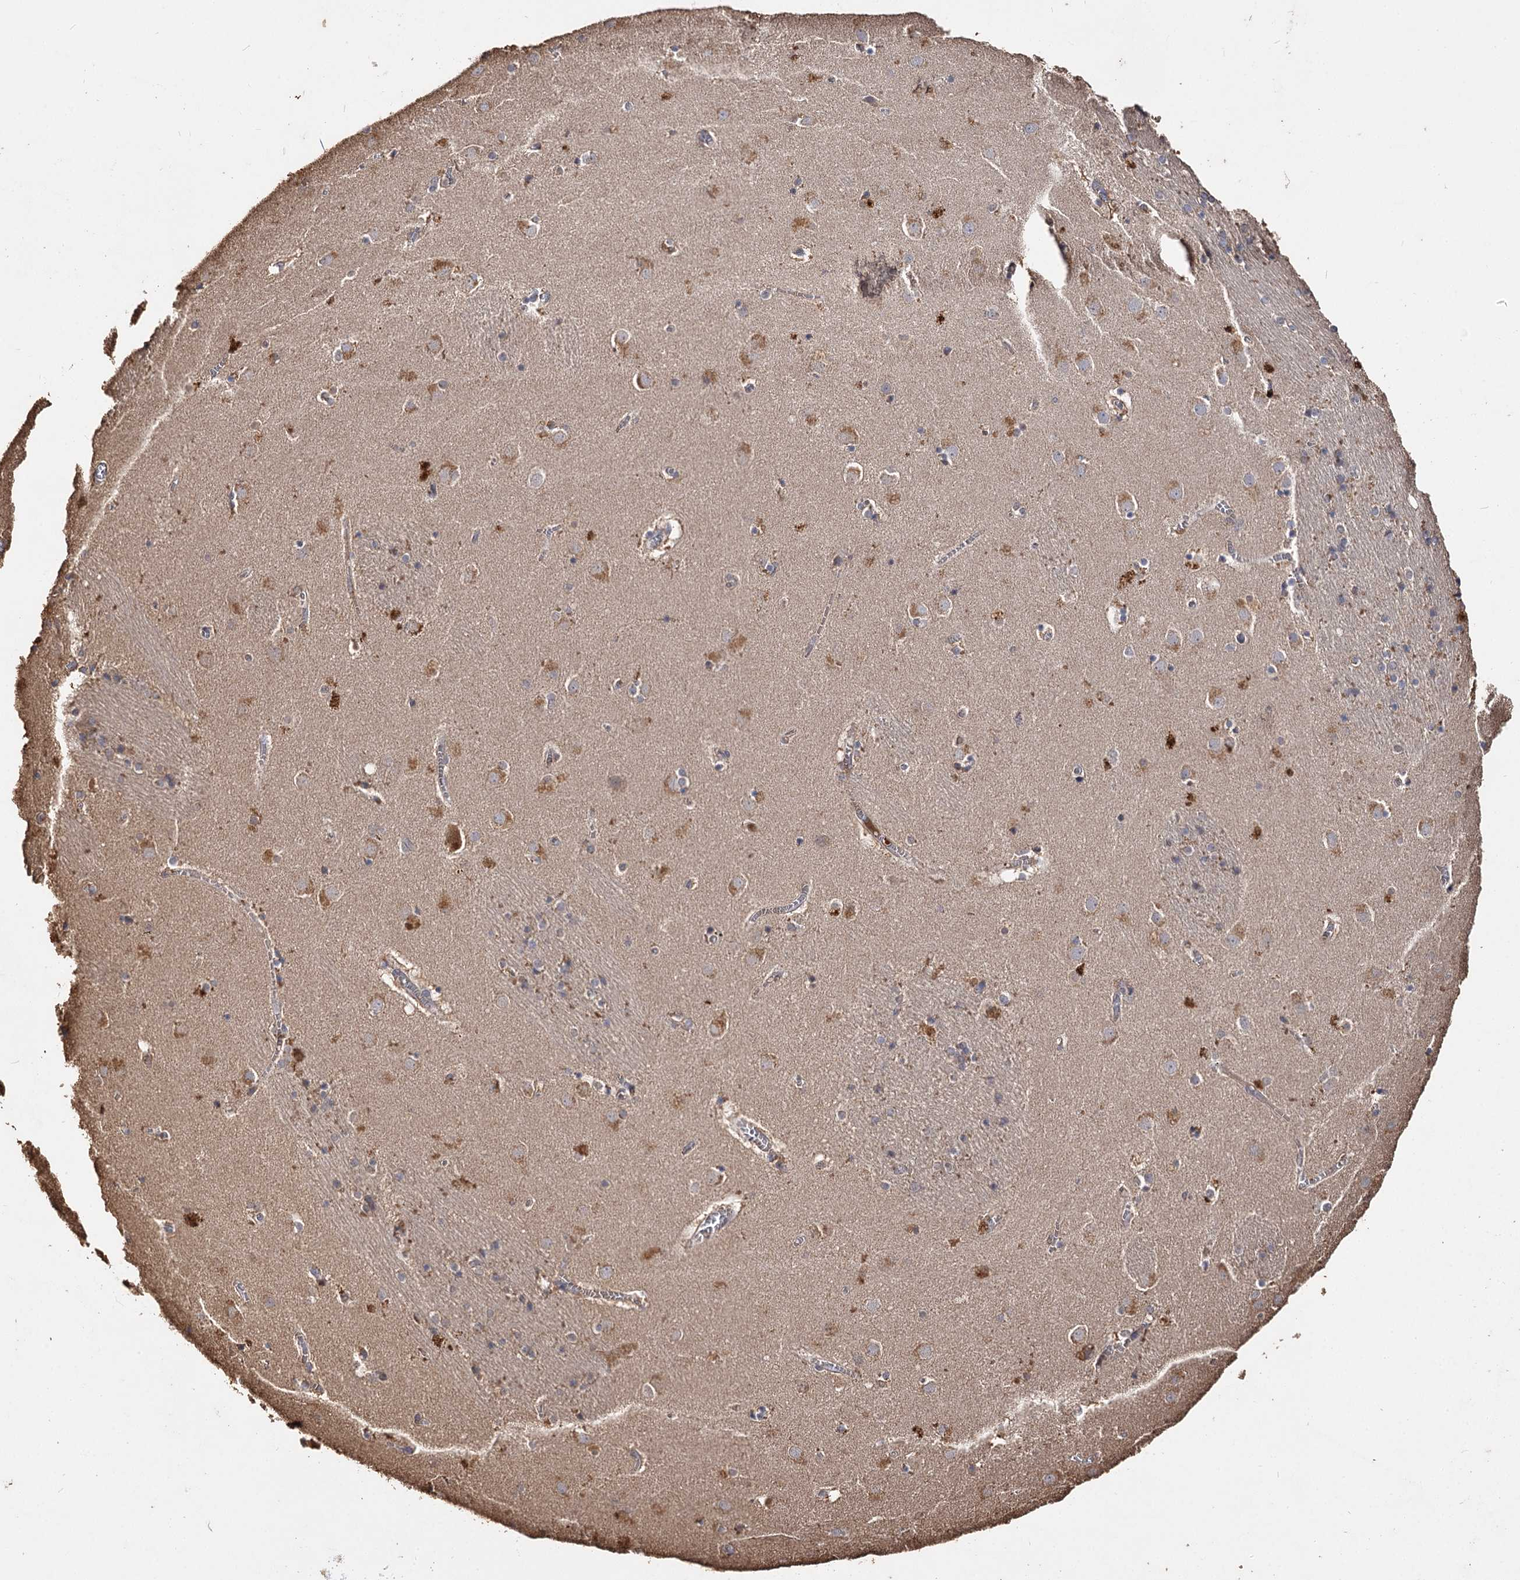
{"staining": {"intensity": "moderate", "quantity": "<25%", "location": "cytoplasmic/membranous"}, "tissue": "caudate", "cell_type": "Glial cells", "image_type": "normal", "snomed": [{"axis": "morphology", "description": "Normal tissue, NOS"}, {"axis": "topography", "description": "Lateral ventricle wall"}], "caption": "Caudate stained with DAB immunohistochemistry shows low levels of moderate cytoplasmic/membranous expression in approximately <25% of glial cells. Nuclei are stained in blue.", "gene": "ARL13A", "patient": {"sex": "male", "age": 70}}